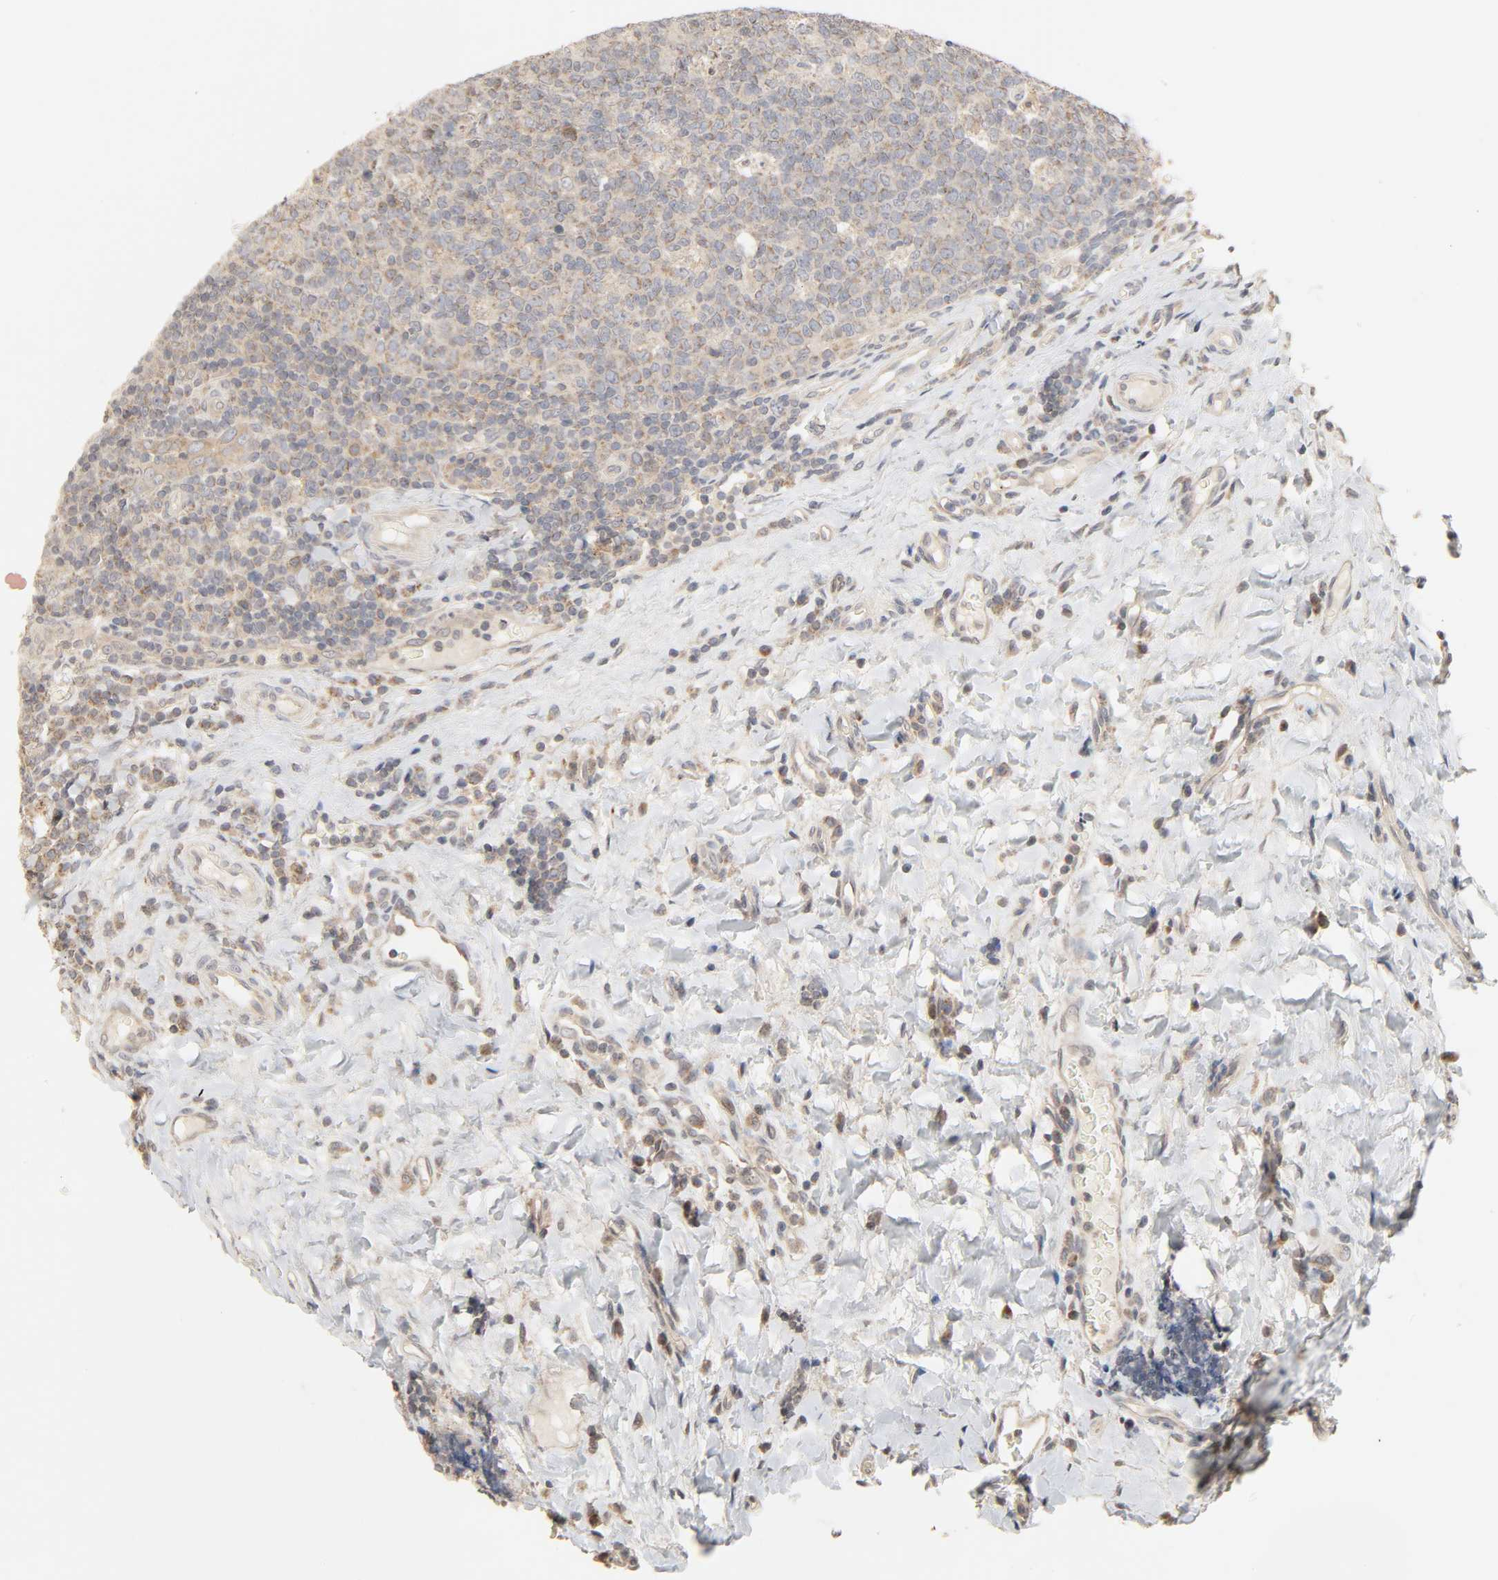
{"staining": {"intensity": "weak", "quantity": ">75%", "location": "cytoplasmic/membranous"}, "tissue": "tonsil", "cell_type": "Germinal center cells", "image_type": "normal", "snomed": [{"axis": "morphology", "description": "Normal tissue, NOS"}, {"axis": "topography", "description": "Tonsil"}], "caption": "High-power microscopy captured an immunohistochemistry photomicrograph of benign tonsil, revealing weak cytoplasmic/membranous expression in approximately >75% of germinal center cells.", "gene": "CLEC4E", "patient": {"sex": "male", "age": 17}}